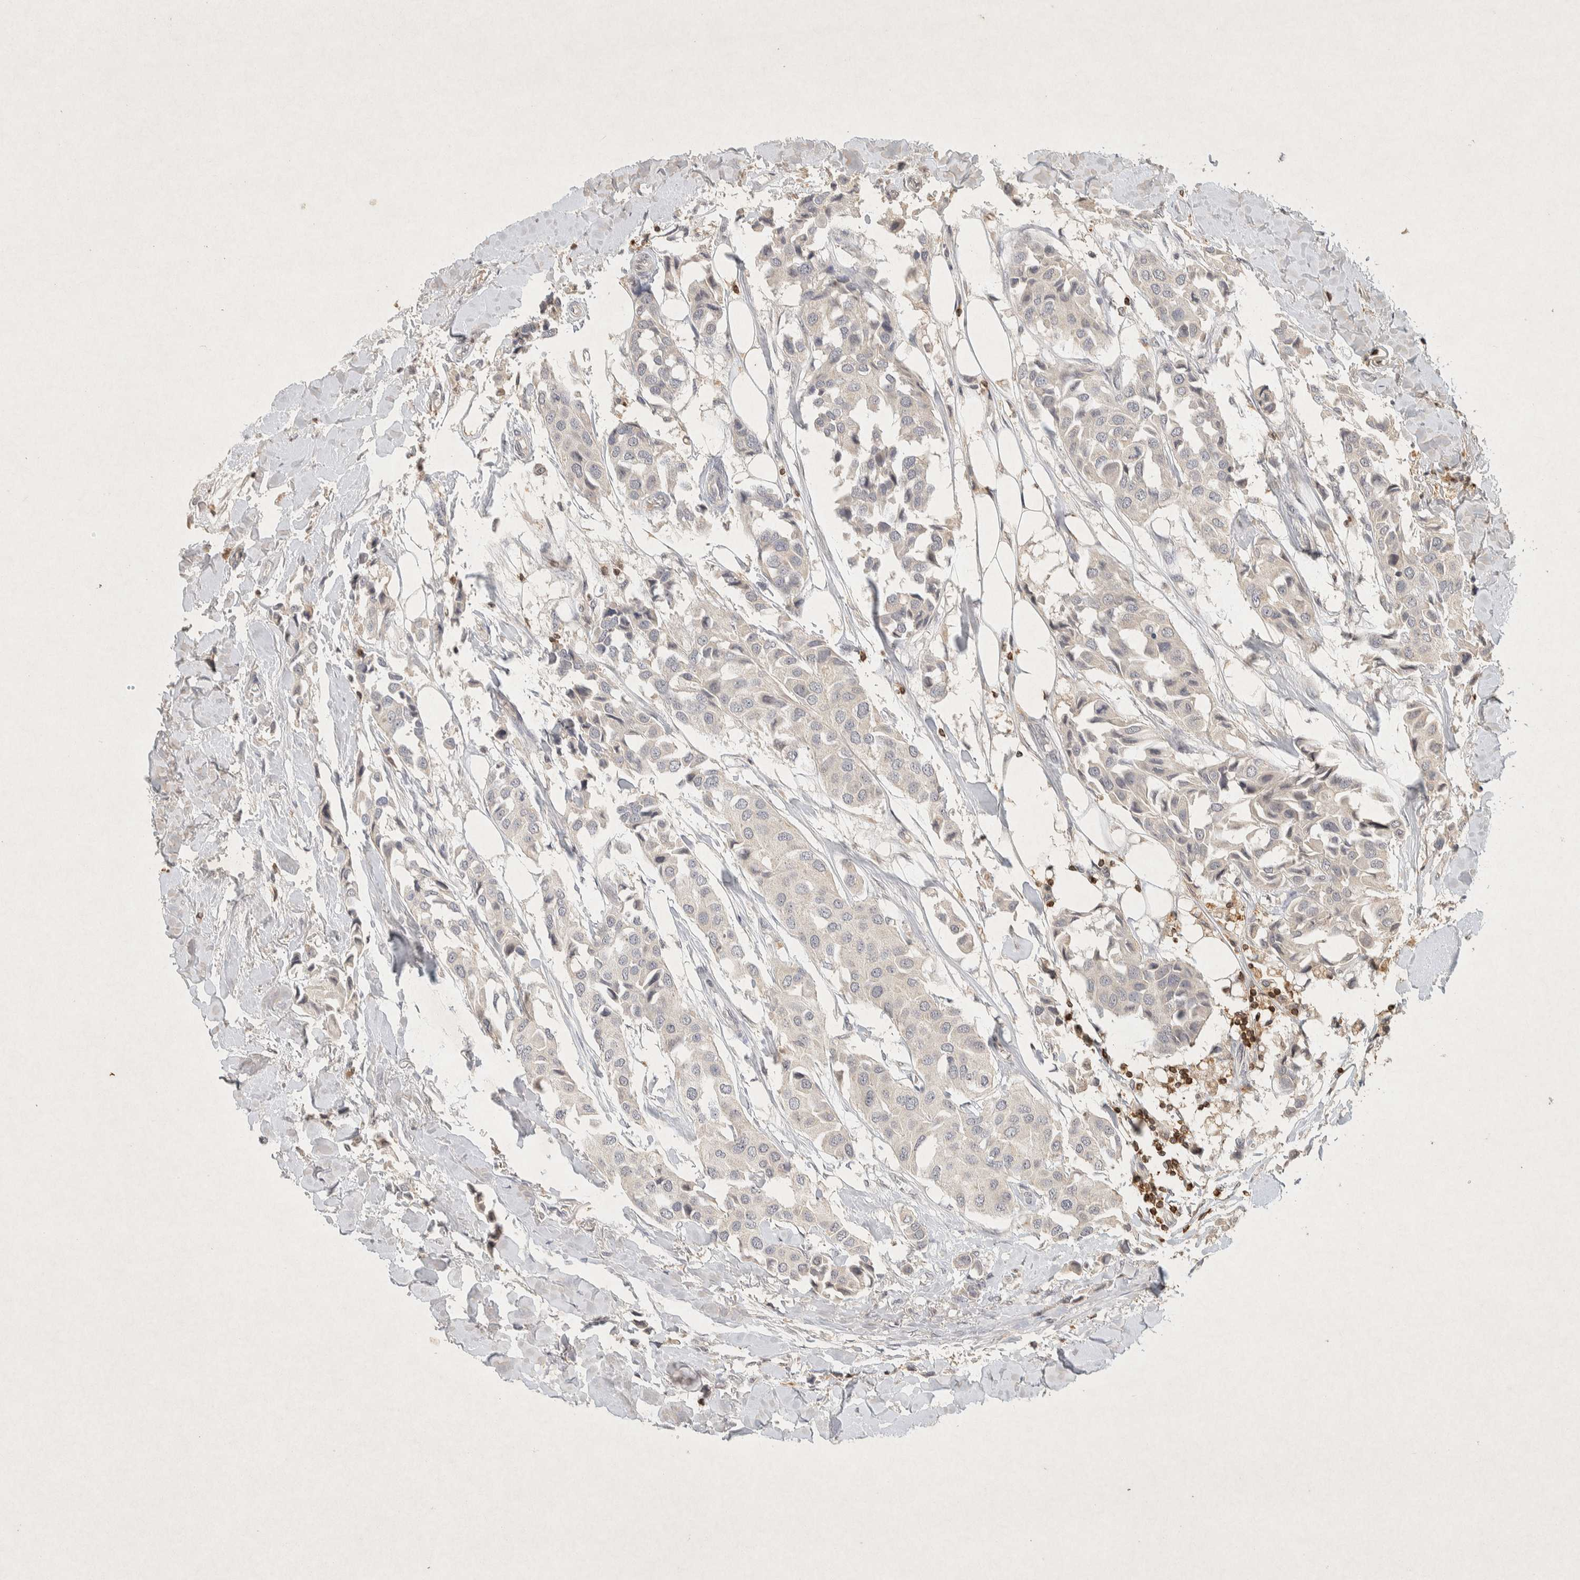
{"staining": {"intensity": "negative", "quantity": "none", "location": "none"}, "tissue": "breast cancer", "cell_type": "Tumor cells", "image_type": "cancer", "snomed": [{"axis": "morphology", "description": "Duct carcinoma"}, {"axis": "topography", "description": "Breast"}], "caption": "Tumor cells are negative for protein expression in human breast cancer (intraductal carcinoma).", "gene": "RAC2", "patient": {"sex": "female", "age": 80}}